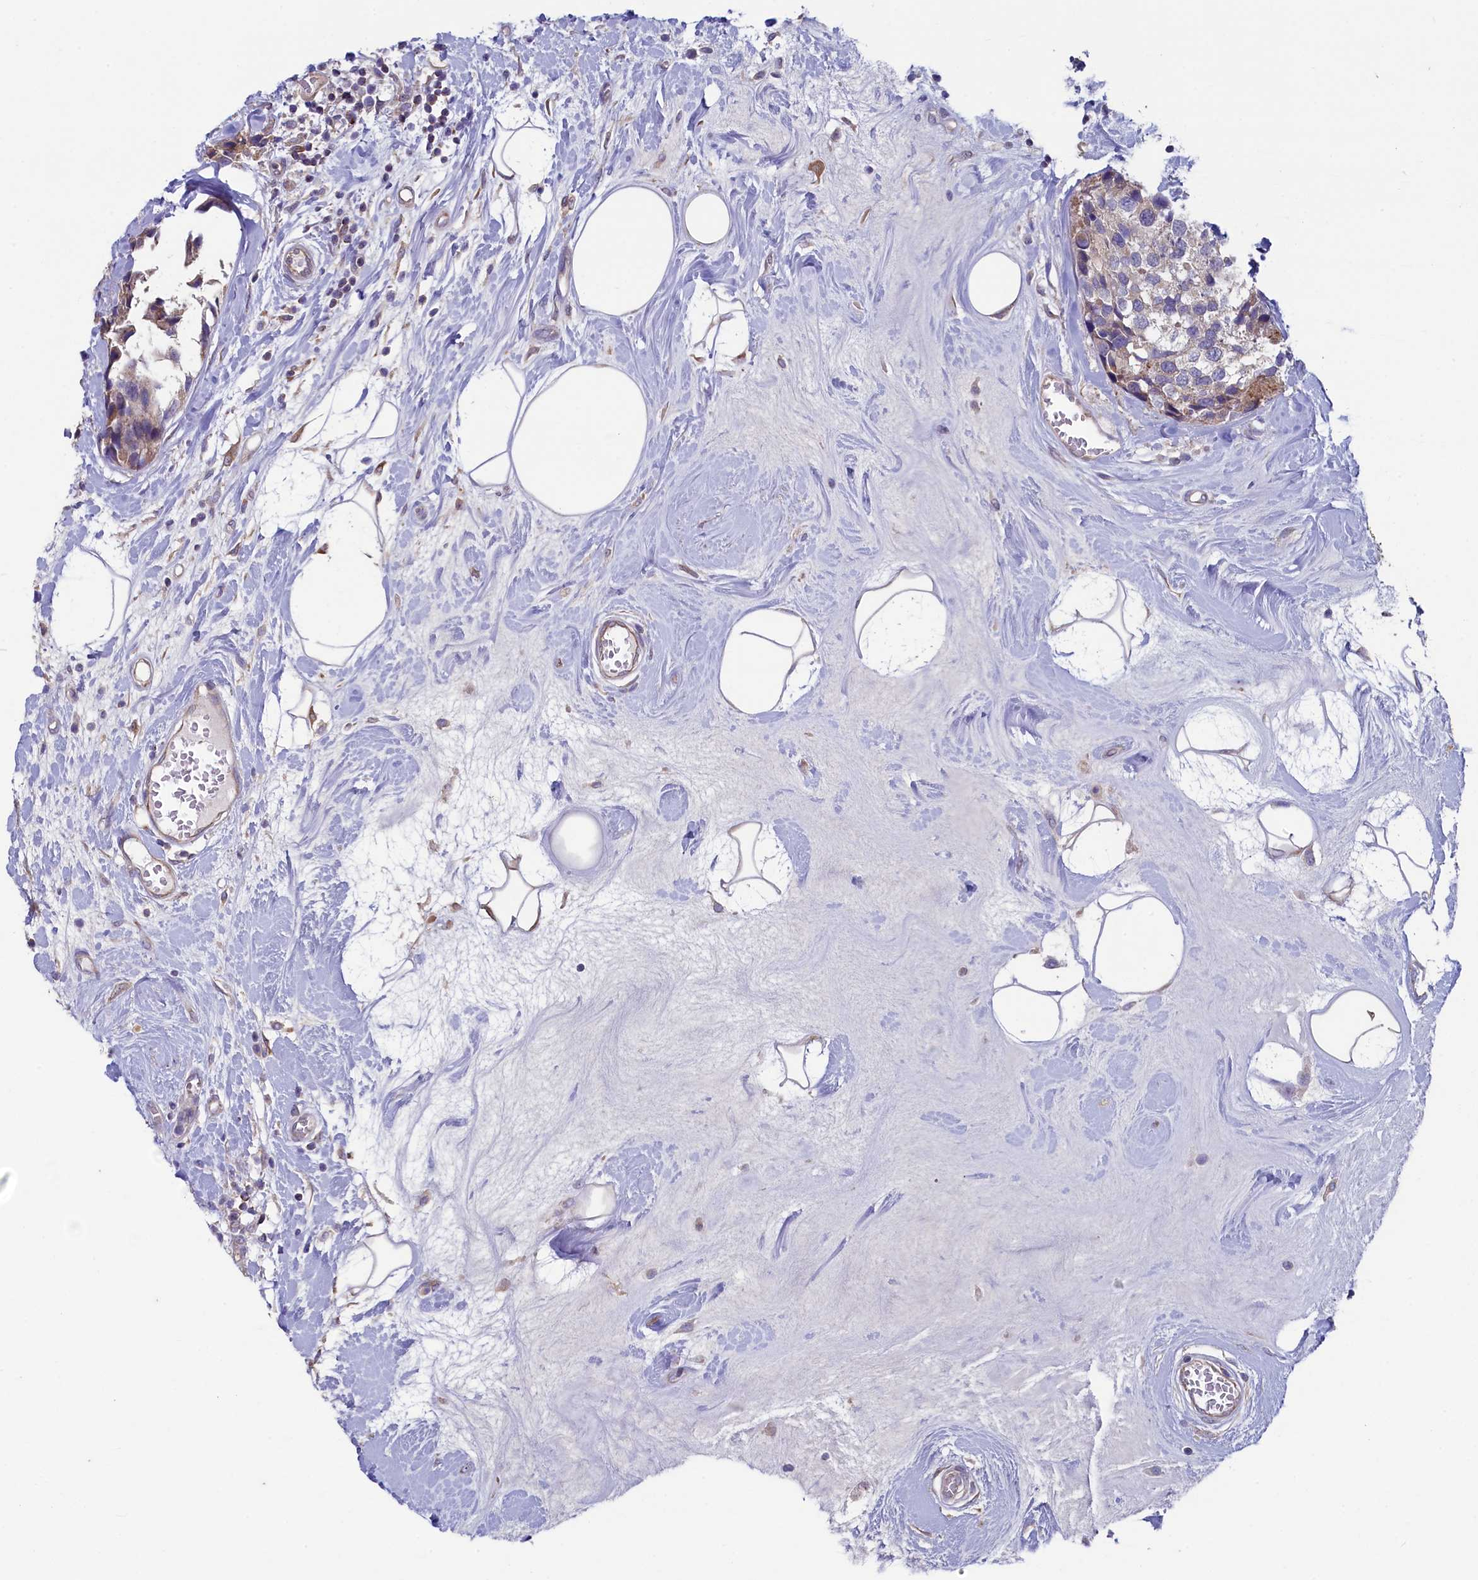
{"staining": {"intensity": "weak", "quantity": "<25%", "location": "cytoplasmic/membranous"}, "tissue": "breast cancer", "cell_type": "Tumor cells", "image_type": "cancer", "snomed": [{"axis": "morphology", "description": "Lobular carcinoma"}, {"axis": "topography", "description": "Breast"}], "caption": "An immunohistochemistry (IHC) histopathology image of lobular carcinoma (breast) is shown. There is no staining in tumor cells of lobular carcinoma (breast). (Brightfield microscopy of DAB (3,3'-diaminobenzidine) immunohistochemistry (IHC) at high magnification).", "gene": "SPATA2L", "patient": {"sex": "female", "age": 59}}